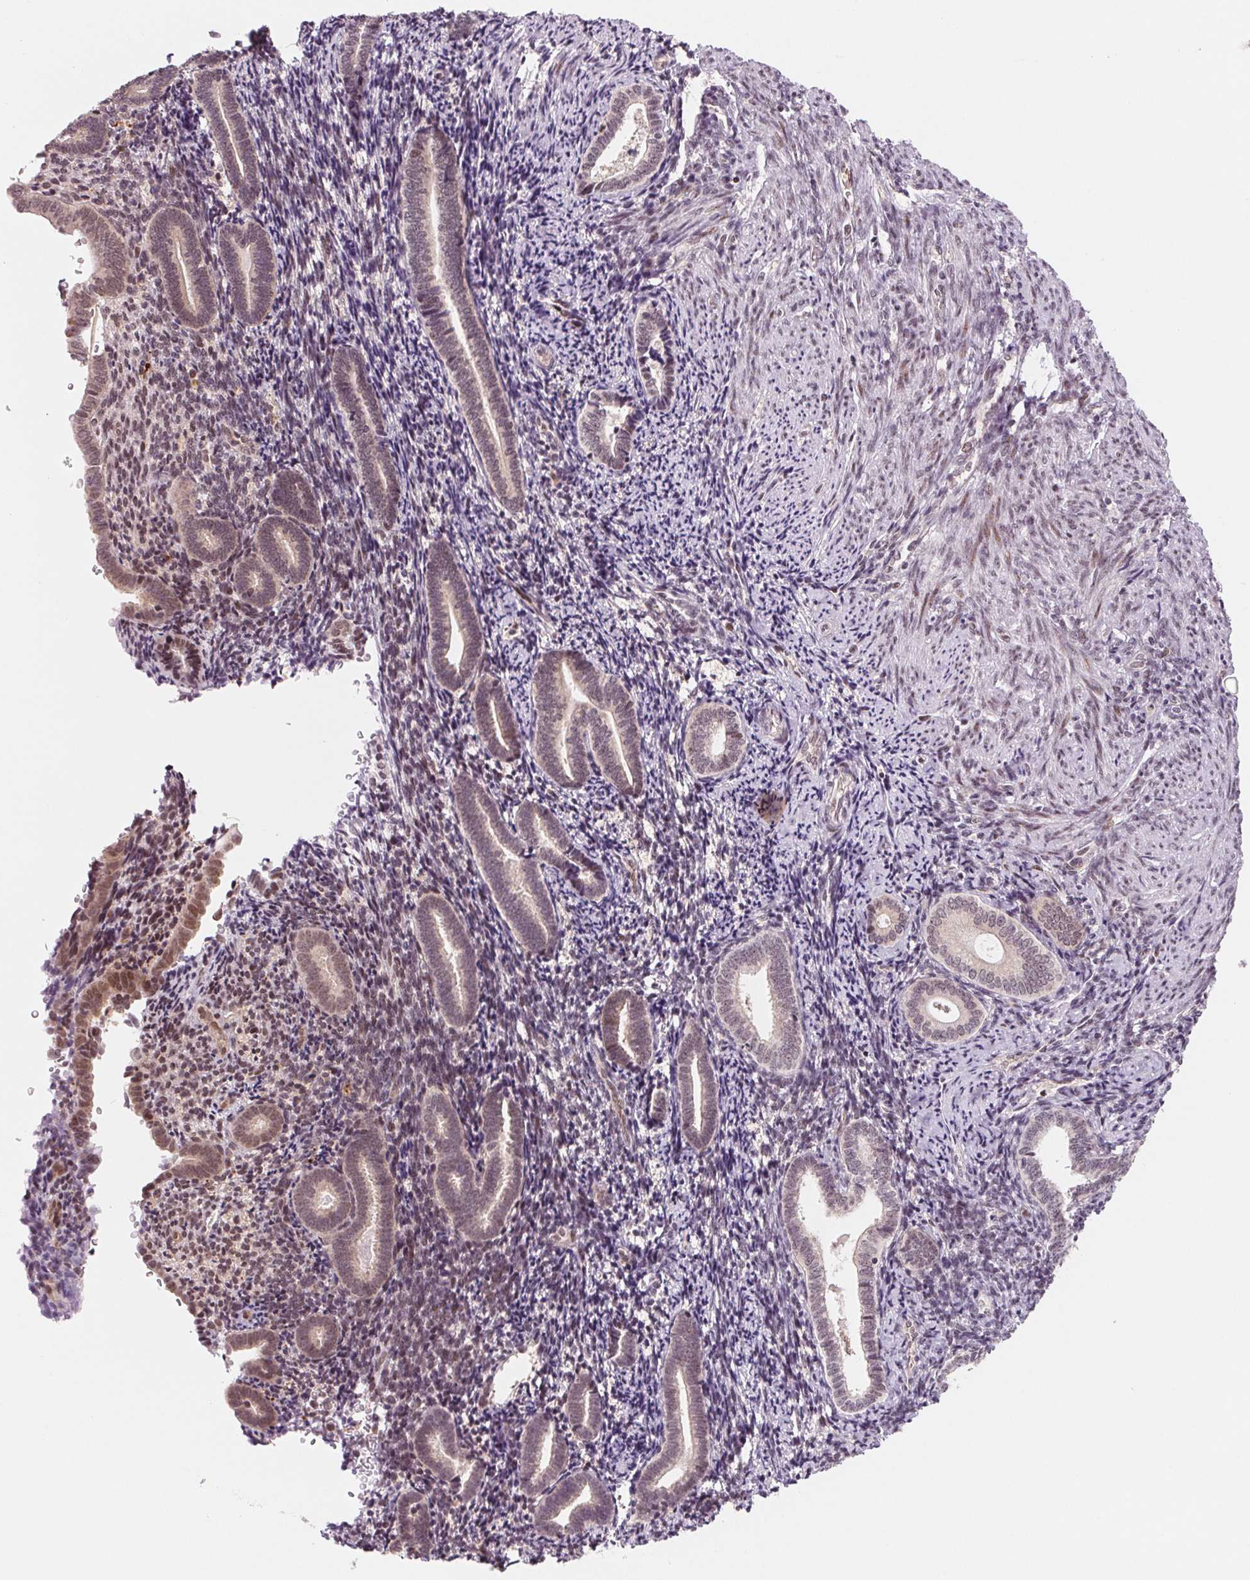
{"staining": {"intensity": "moderate", "quantity": "25%-75%", "location": "nuclear"}, "tissue": "endometrium", "cell_type": "Cells in endometrial stroma", "image_type": "normal", "snomed": [{"axis": "morphology", "description": "Normal tissue, NOS"}, {"axis": "topography", "description": "Endometrium"}], "caption": "Benign endometrium shows moderate nuclear staining in about 25%-75% of cells in endometrial stroma, visualized by immunohistochemistry. The protein is stained brown, and the nuclei are stained in blue (DAB (3,3'-diaminobenzidine) IHC with brightfield microscopy, high magnification).", "gene": "DNAJB6", "patient": {"sex": "female", "age": 57}}